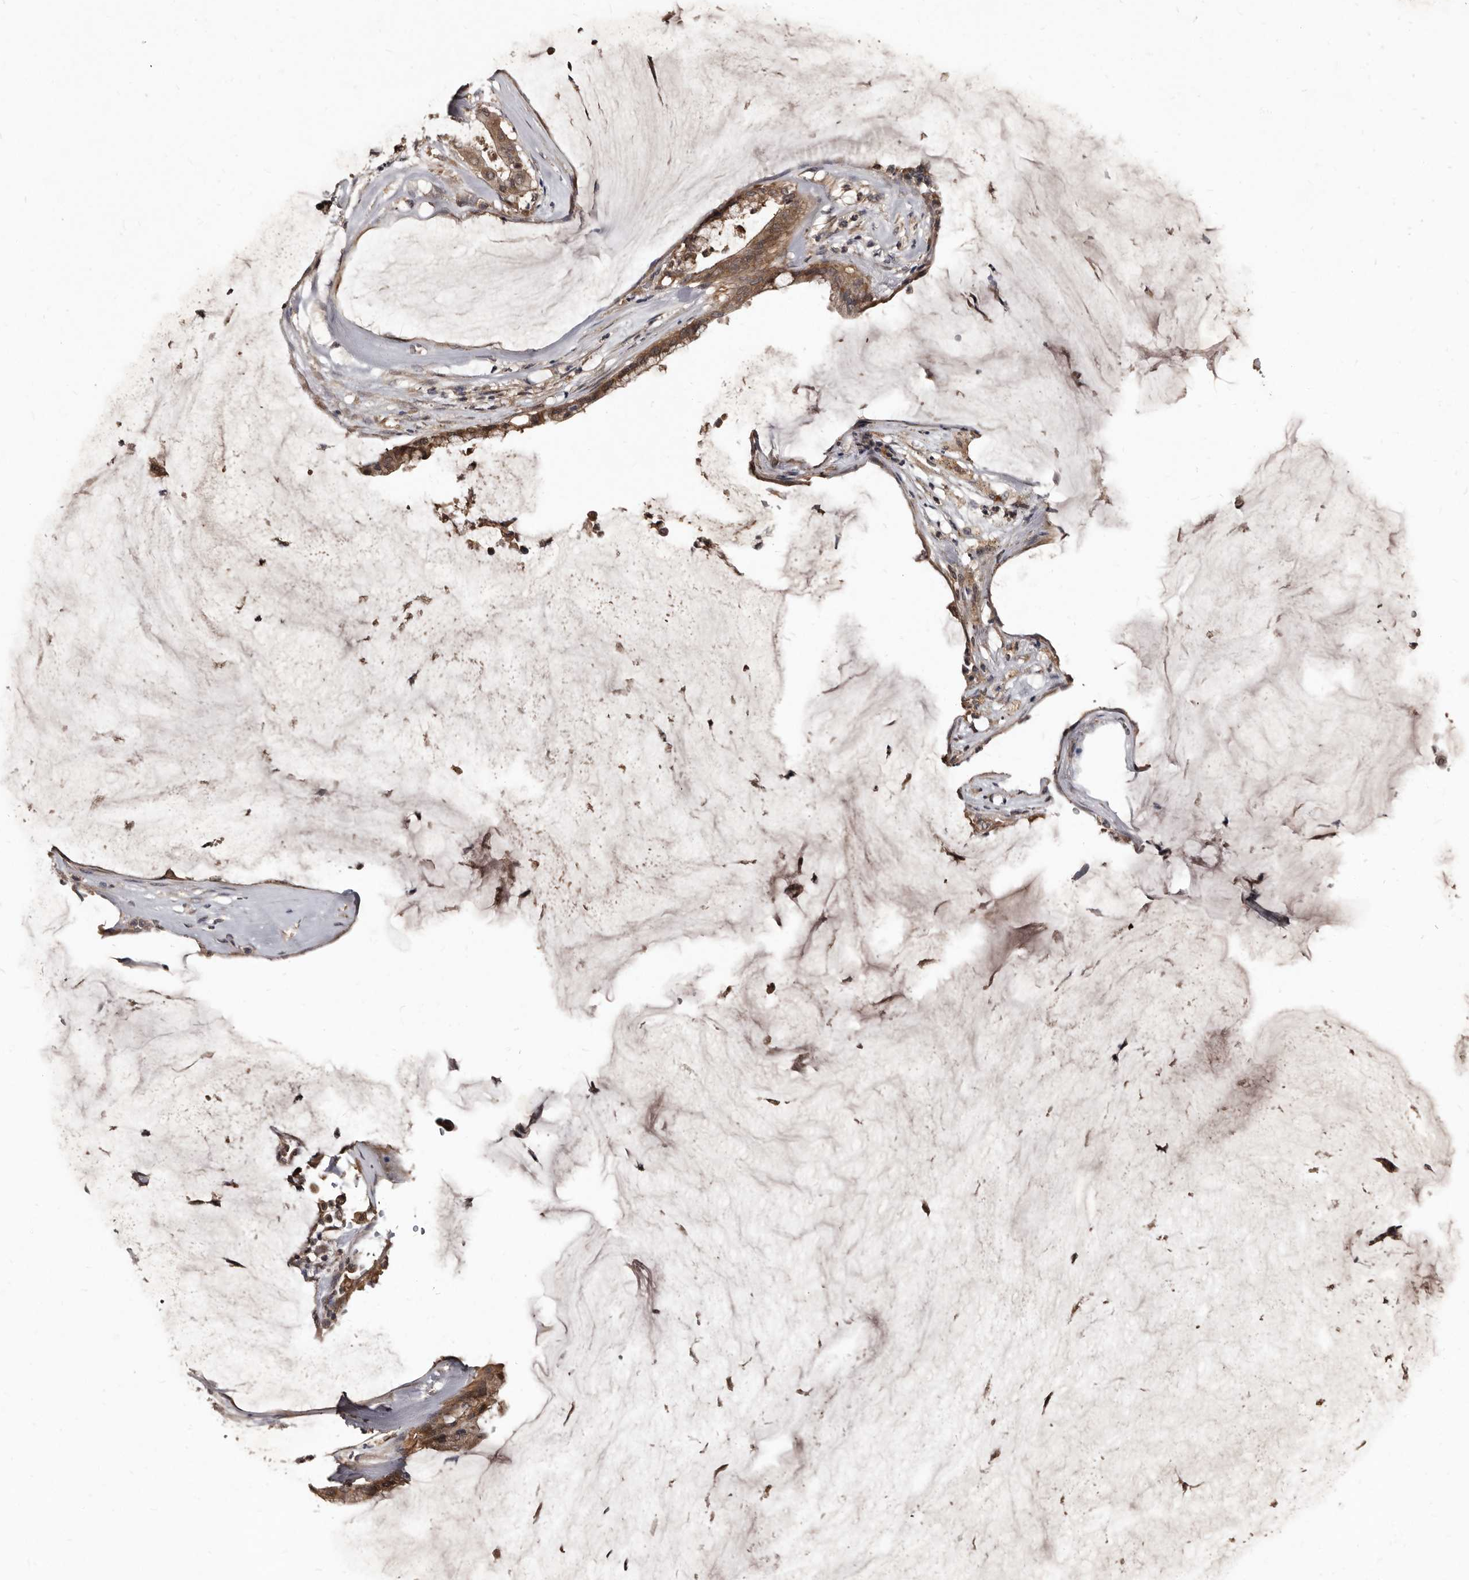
{"staining": {"intensity": "moderate", "quantity": ">75%", "location": "cytoplasmic/membranous"}, "tissue": "pancreatic cancer", "cell_type": "Tumor cells", "image_type": "cancer", "snomed": [{"axis": "morphology", "description": "Adenocarcinoma, NOS"}, {"axis": "topography", "description": "Pancreas"}], "caption": "Protein staining of pancreatic cancer tissue exhibits moderate cytoplasmic/membranous positivity in approximately >75% of tumor cells.", "gene": "PMVK", "patient": {"sex": "male", "age": 41}}